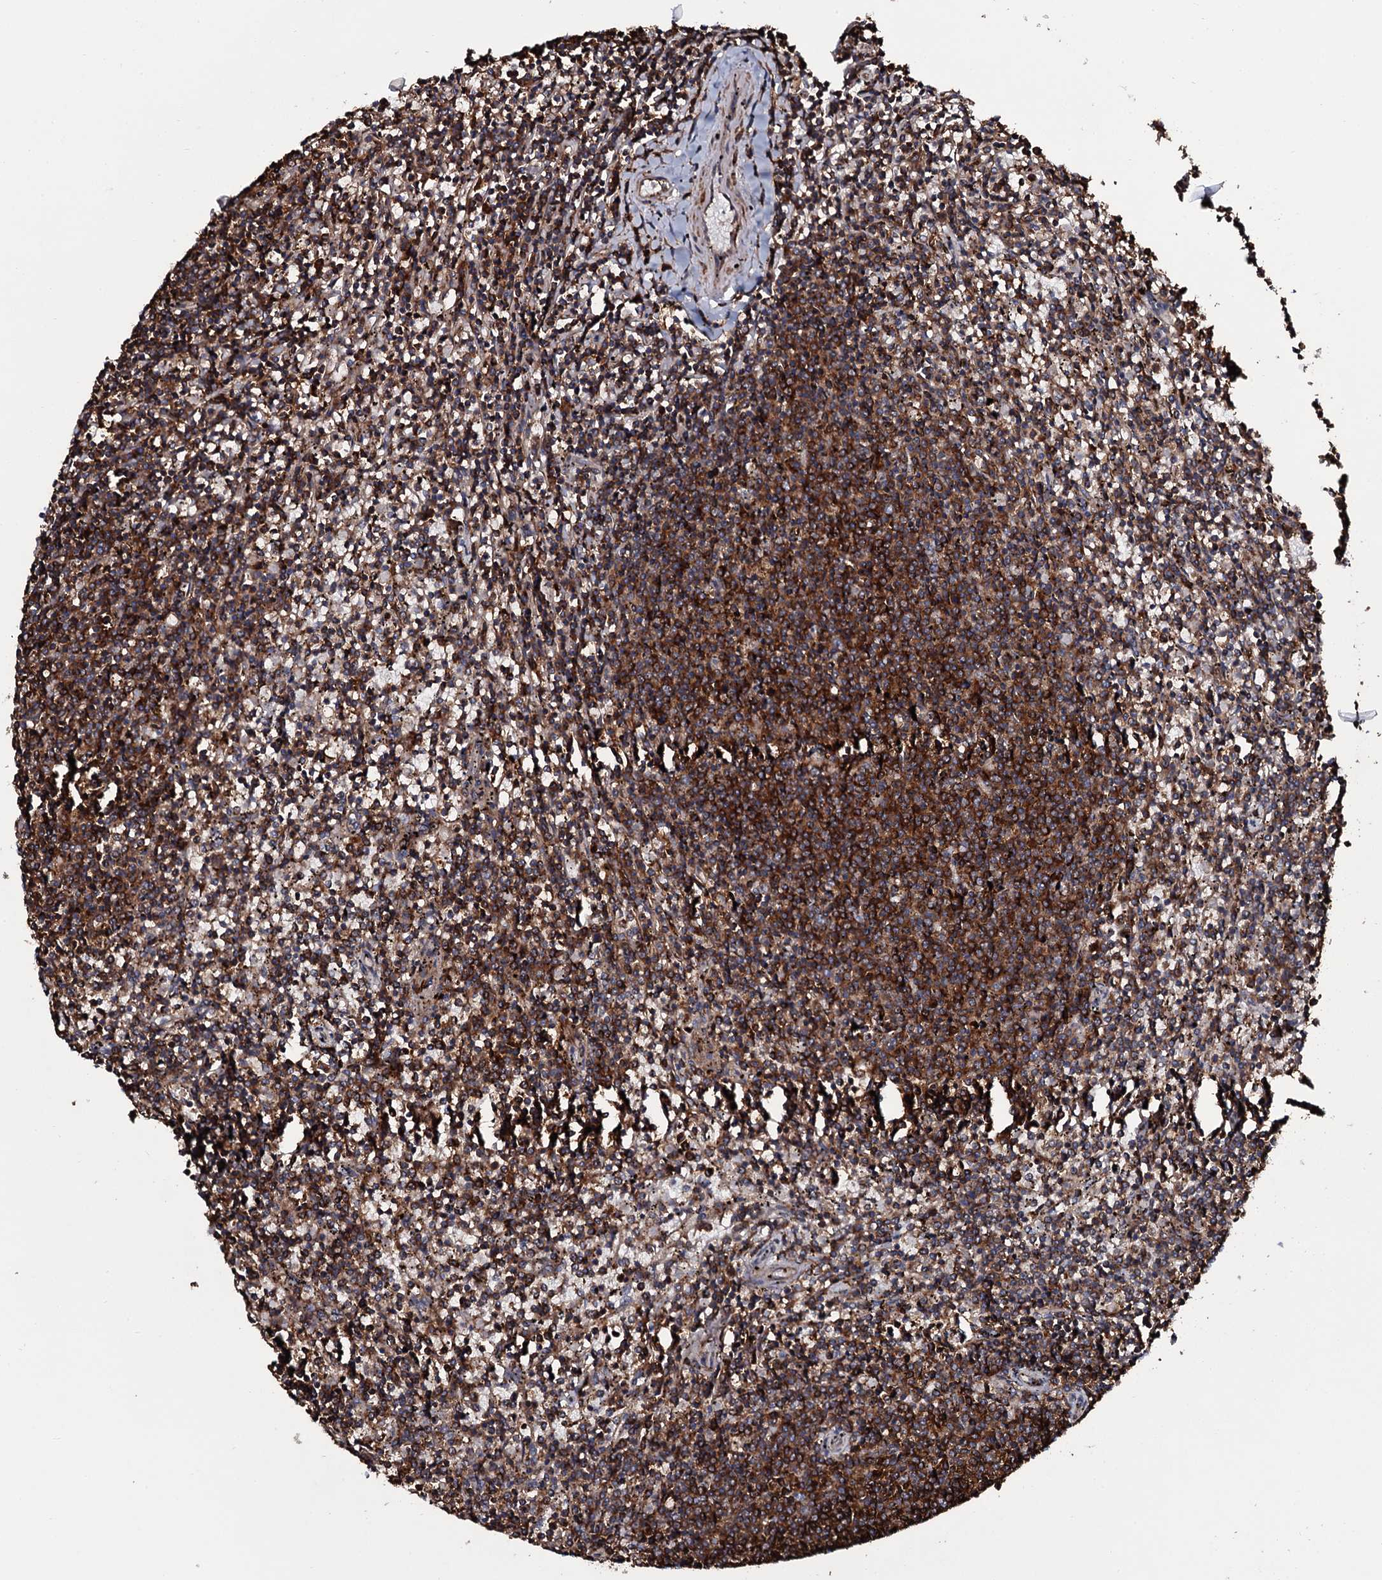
{"staining": {"intensity": "strong", "quantity": "25%-75%", "location": "cytoplasmic/membranous"}, "tissue": "lymphoma", "cell_type": "Tumor cells", "image_type": "cancer", "snomed": [{"axis": "morphology", "description": "Malignant lymphoma, non-Hodgkin's type, Low grade"}, {"axis": "topography", "description": "Spleen"}], "caption": "Lymphoma tissue demonstrates strong cytoplasmic/membranous staining in about 25%-75% of tumor cells, visualized by immunohistochemistry.", "gene": "VWA8", "patient": {"sex": "female", "age": 50}}